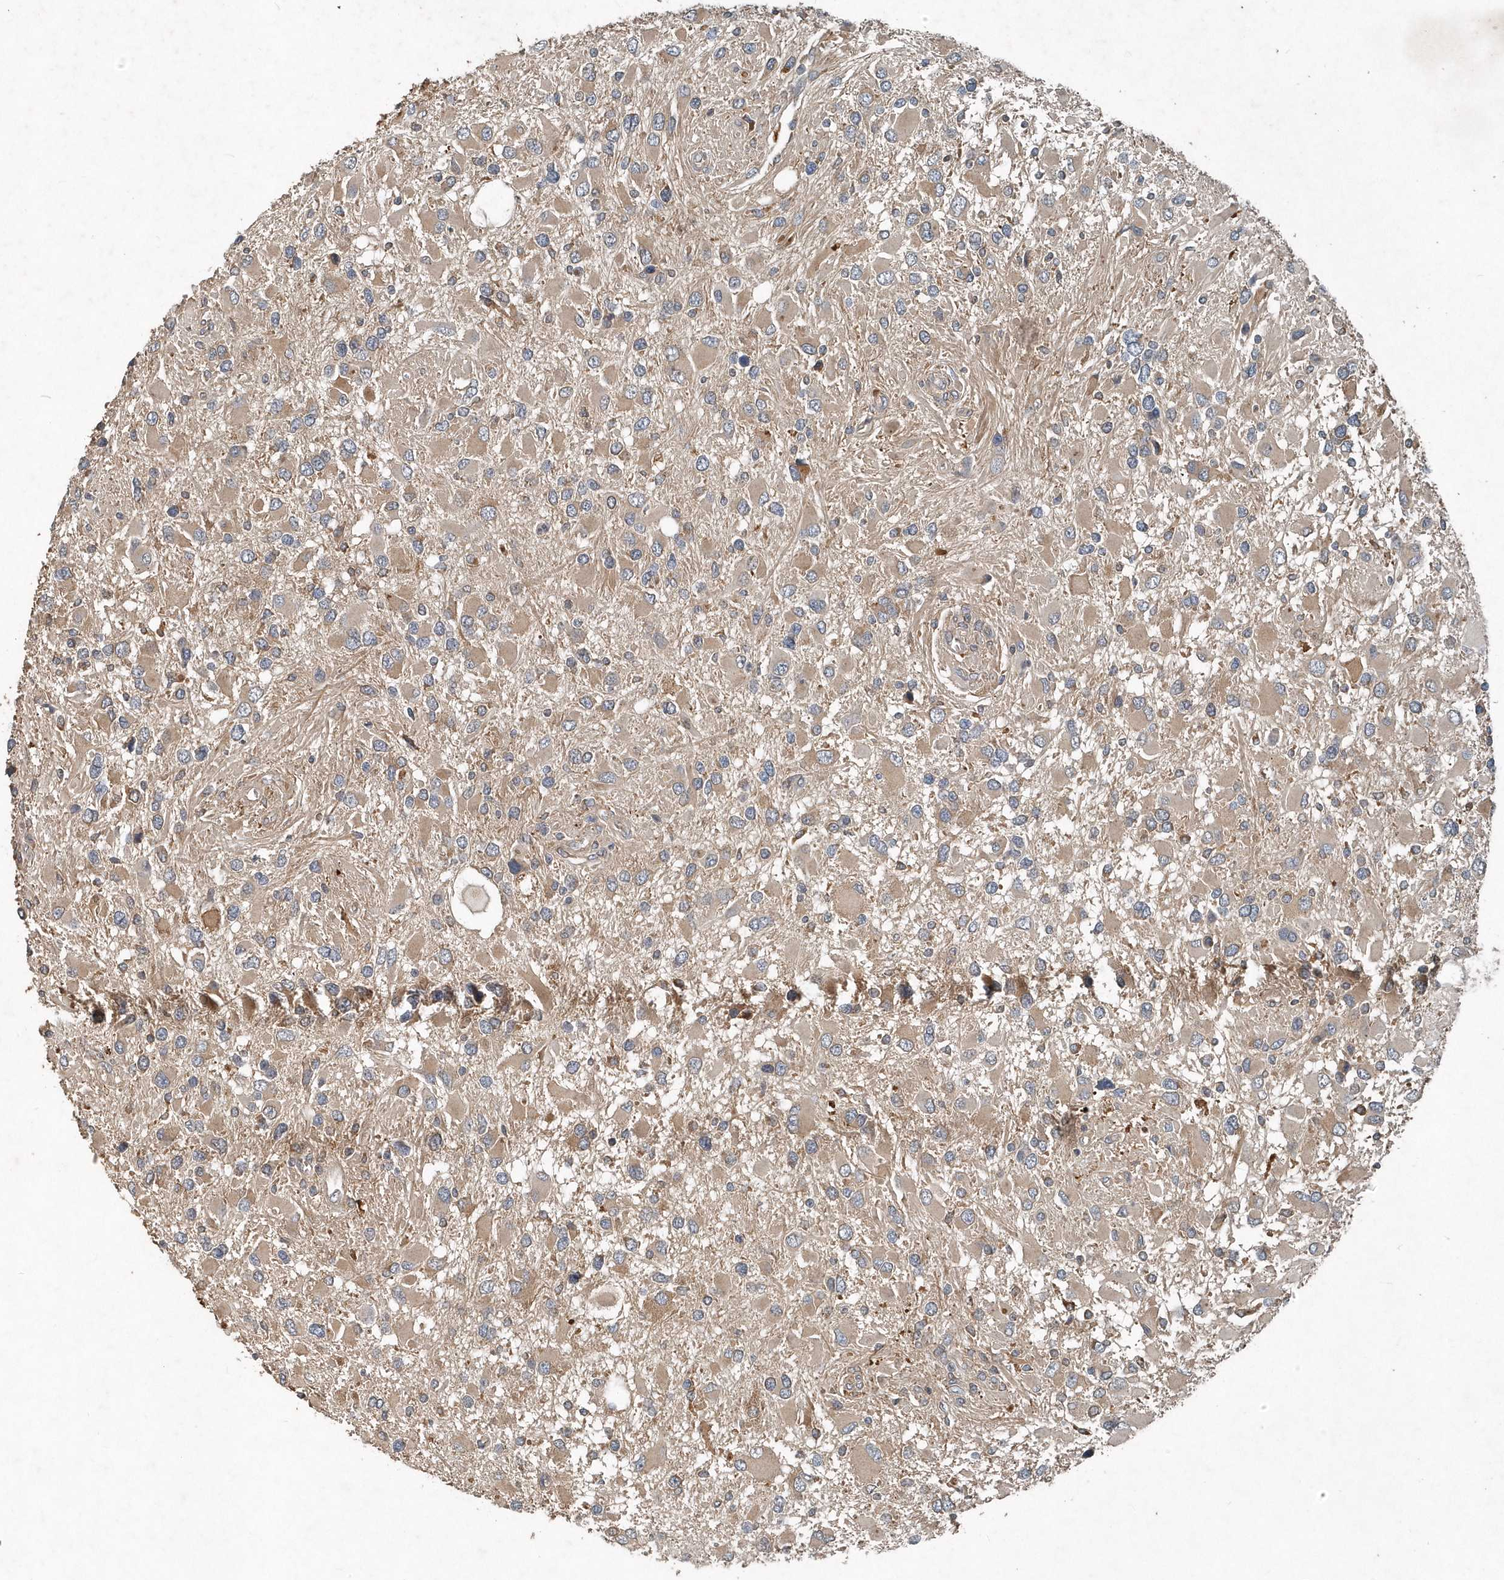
{"staining": {"intensity": "weak", "quantity": ">75%", "location": "cytoplasmic/membranous"}, "tissue": "glioma", "cell_type": "Tumor cells", "image_type": "cancer", "snomed": [{"axis": "morphology", "description": "Glioma, malignant, High grade"}, {"axis": "topography", "description": "Brain"}], "caption": "Tumor cells display weak cytoplasmic/membranous expression in about >75% of cells in glioma. The protein of interest is stained brown, and the nuclei are stained in blue (DAB (3,3'-diaminobenzidine) IHC with brightfield microscopy, high magnification).", "gene": "SCFD2", "patient": {"sex": "male", "age": 53}}